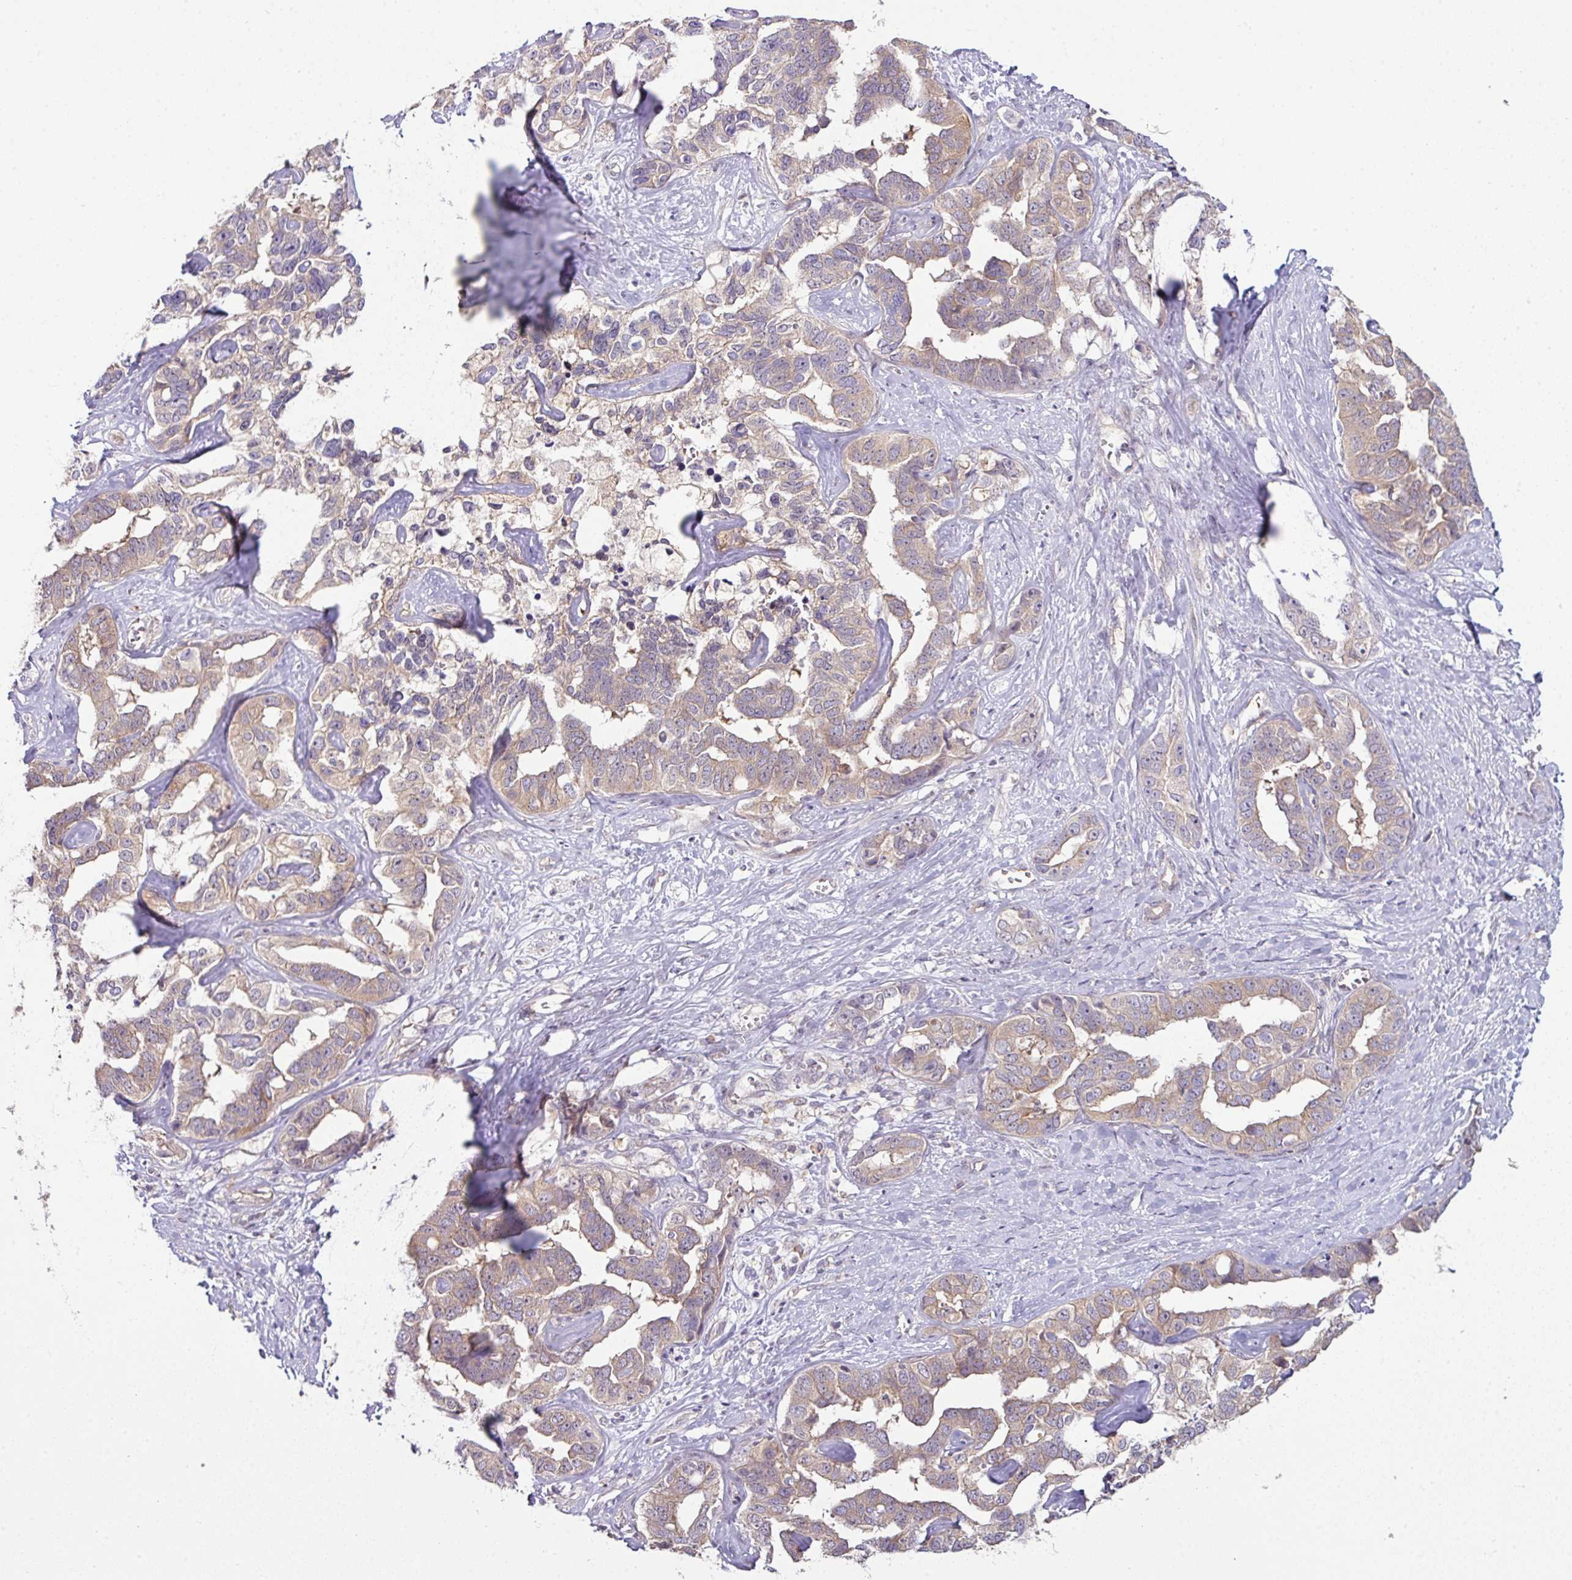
{"staining": {"intensity": "weak", "quantity": "25%-75%", "location": "cytoplasmic/membranous"}, "tissue": "liver cancer", "cell_type": "Tumor cells", "image_type": "cancer", "snomed": [{"axis": "morphology", "description": "Cholangiocarcinoma"}, {"axis": "topography", "description": "Liver"}], "caption": "Immunohistochemical staining of cholangiocarcinoma (liver) displays weak cytoplasmic/membranous protein positivity in approximately 25%-75% of tumor cells. (brown staining indicates protein expression, while blue staining denotes nuclei).", "gene": "SLAMF6", "patient": {"sex": "male", "age": 59}}